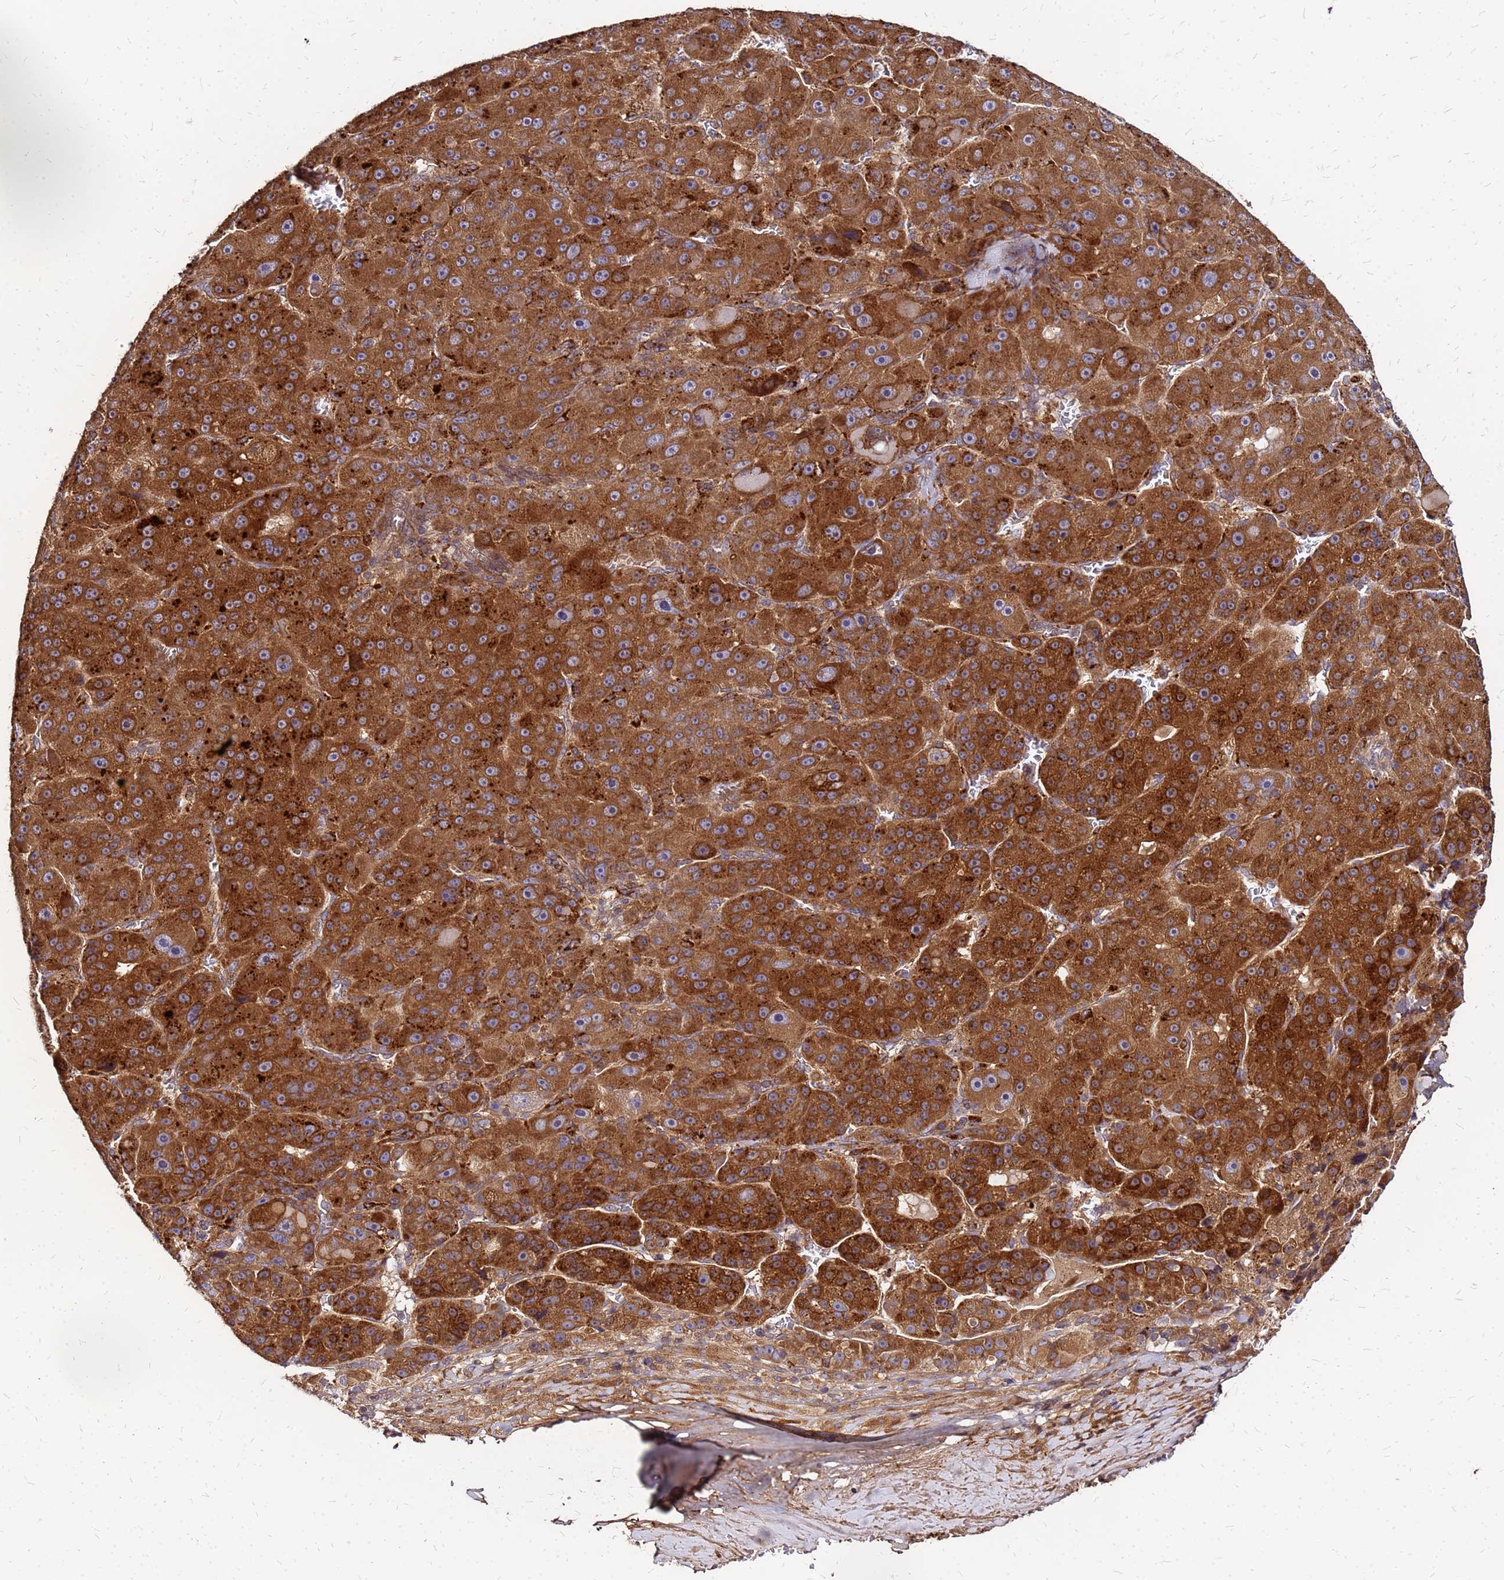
{"staining": {"intensity": "strong", "quantity": ">75%", "location": "cytoplasmic/membranous"}, "tissue": "liver cancer", "cell_type": "Tumor cells", "image_type": "cancer", "snomed": [{"axis": "morphology", "description": "Carcinoma, Hepatocellular, NOS"}, {"axis": "topography", "description": "Liver"}], "caption": "Liver cancer (hepatocellular carcinoma) tissue exhibits strong cytoplasmic/membranous staining in about >75% of tumor cells, visualized by immunohistochemistry.", "gene": "CYBC1", "patient": {"sex": "male", "age": 76}}